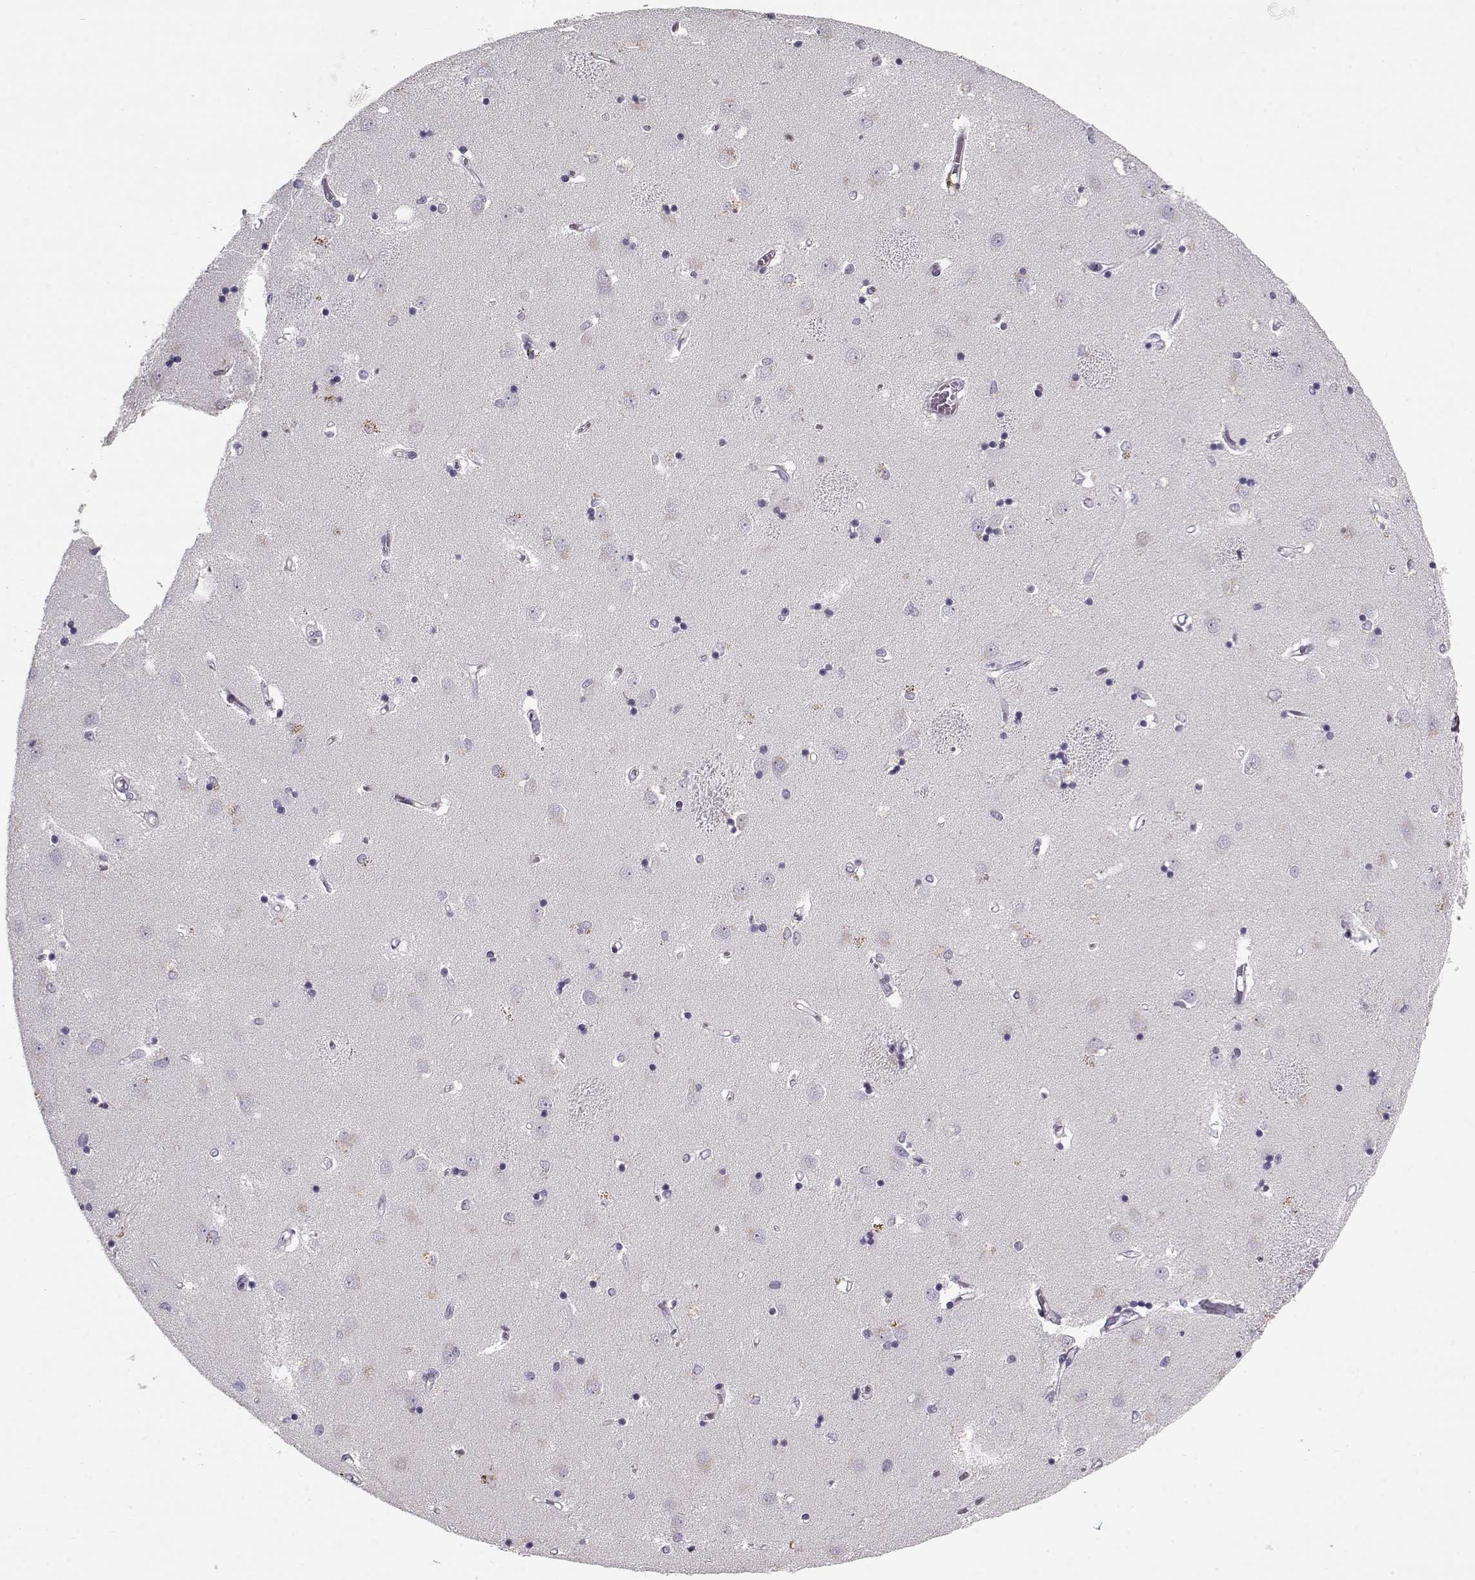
{"staining": {"intensity": "negative", "quantity": "none", "location": "none"}, "tissue": "caudate", "cell_type": "Glial cells", "image_type": "normal", "snomed": [{"axis": "morphology", "description": "Normal tissue, NOS"}, {"axis": "topography", "description": "Lateral ventricle wall"}], "caption": "The micrograph demonstrates no staining of glial cells in normal caudate. The staining is performed using DAB (3,3'-diaminobenzidine) brown chromogen with nuclei counter-stained in using hematoxylin.", "gene": "LUM", "patient": {"sex": "male", "age": 54}}